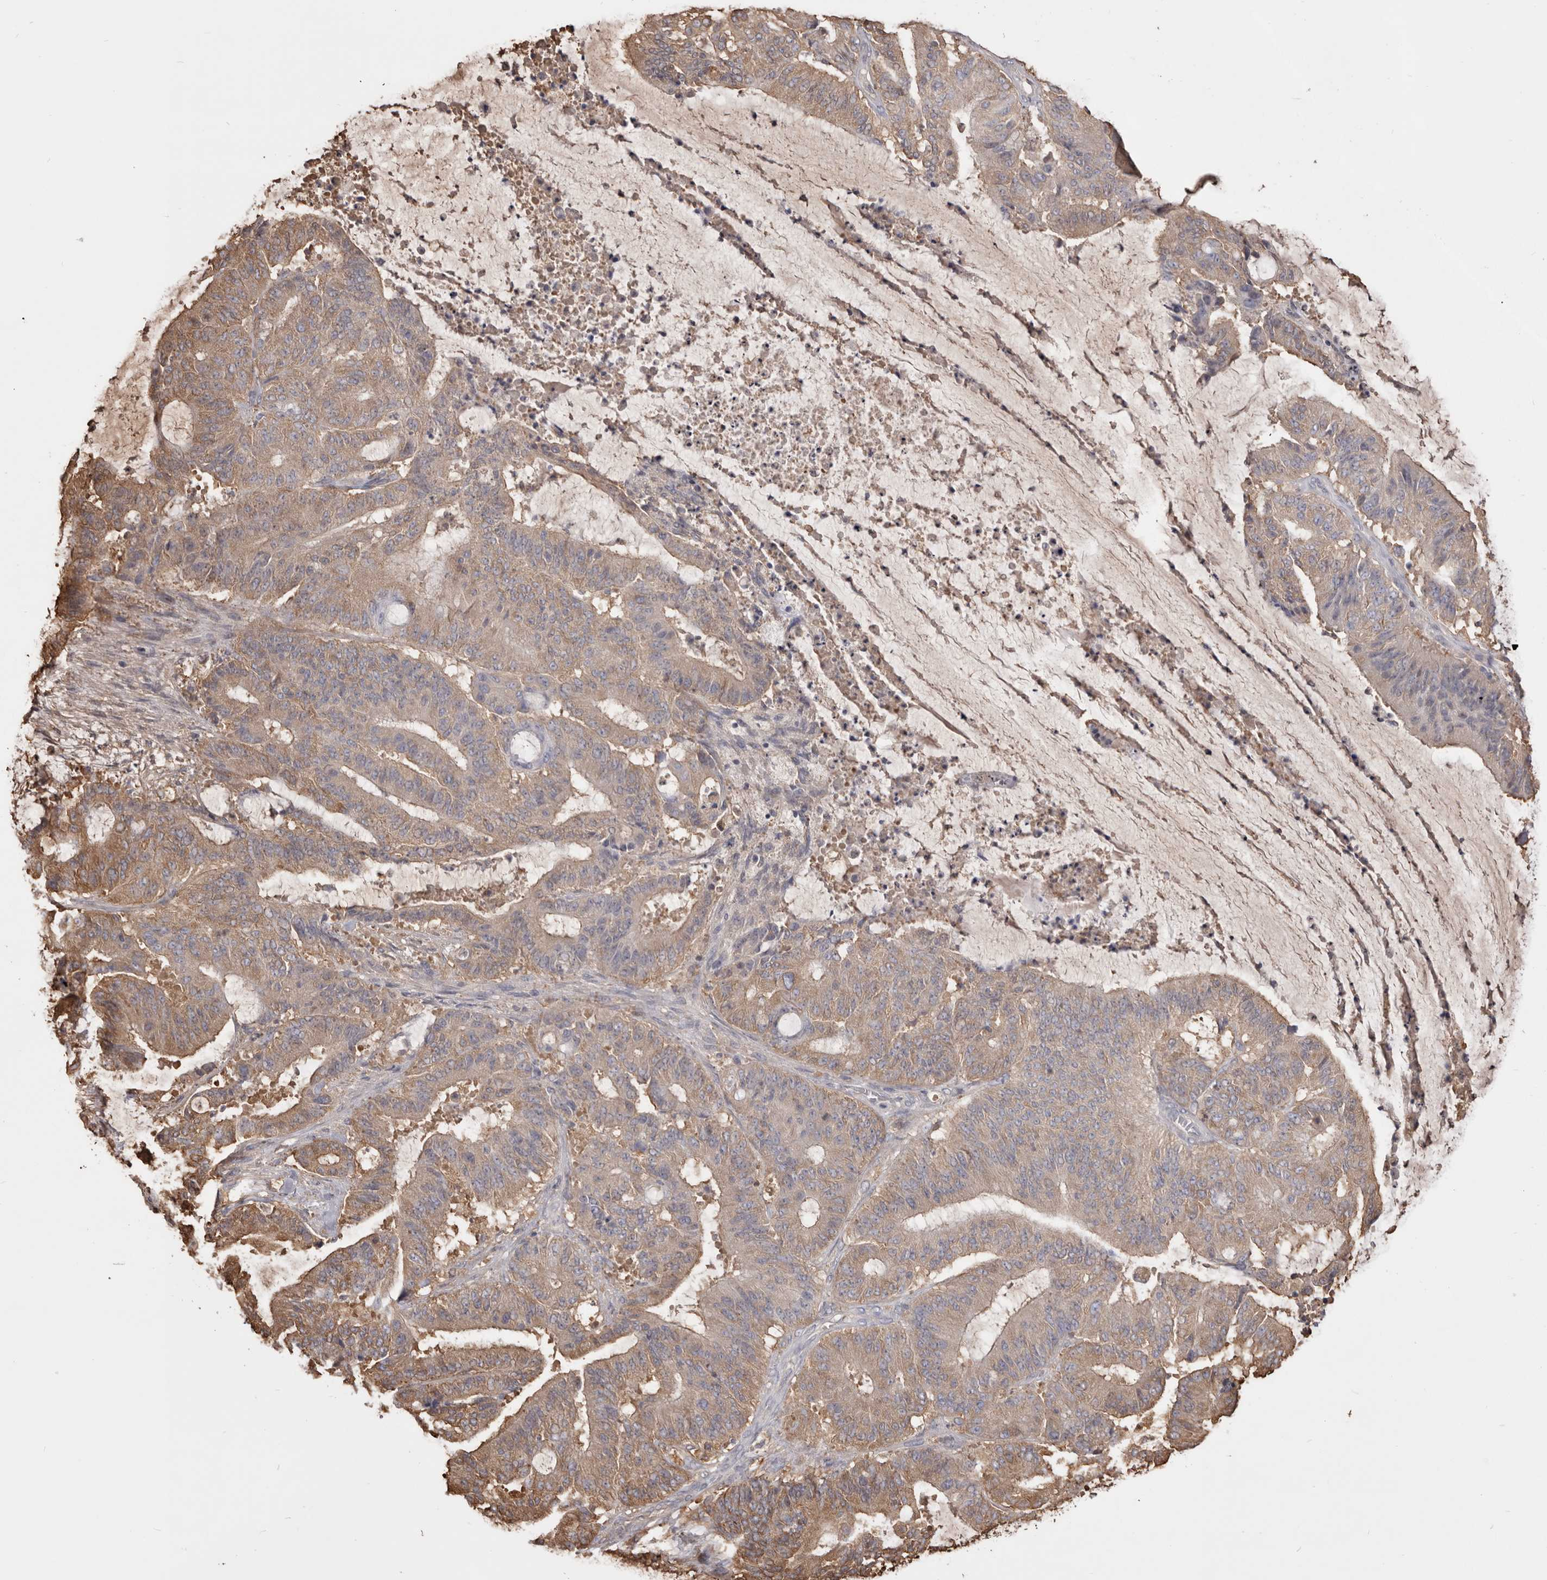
{"staining": {"intensity": "moderate", "quantity": "25%-75%", "location": "cytoplasmic/membranous"}, "tissue": "liver cancer", "cell_type": "Tumor cells", "image_type": "cancer", "snomed": [{"axis": "morphology", "description": "Normal tissue, NOS"}, {"axis": "morphology", "description": "Cholangiocarcinoma"}, {"axis": "topography", "description": "Liver"}, {"axis": "topography", "description": "Peripheral nerve tissue"}], "caption": "A brown stain shows moderate cytoplasmic/membranous expression of a protein in human cholangiocarcinoma (liver) tumor cells. The protein of interest is stained brown, and the nuclei are stained in blue (DAB (3,3'-diaminobenzidine) IHC with brightfield microscopy, high magnification).", "gene": "PKM", "patient": {"sex": "female", "age": 73}}